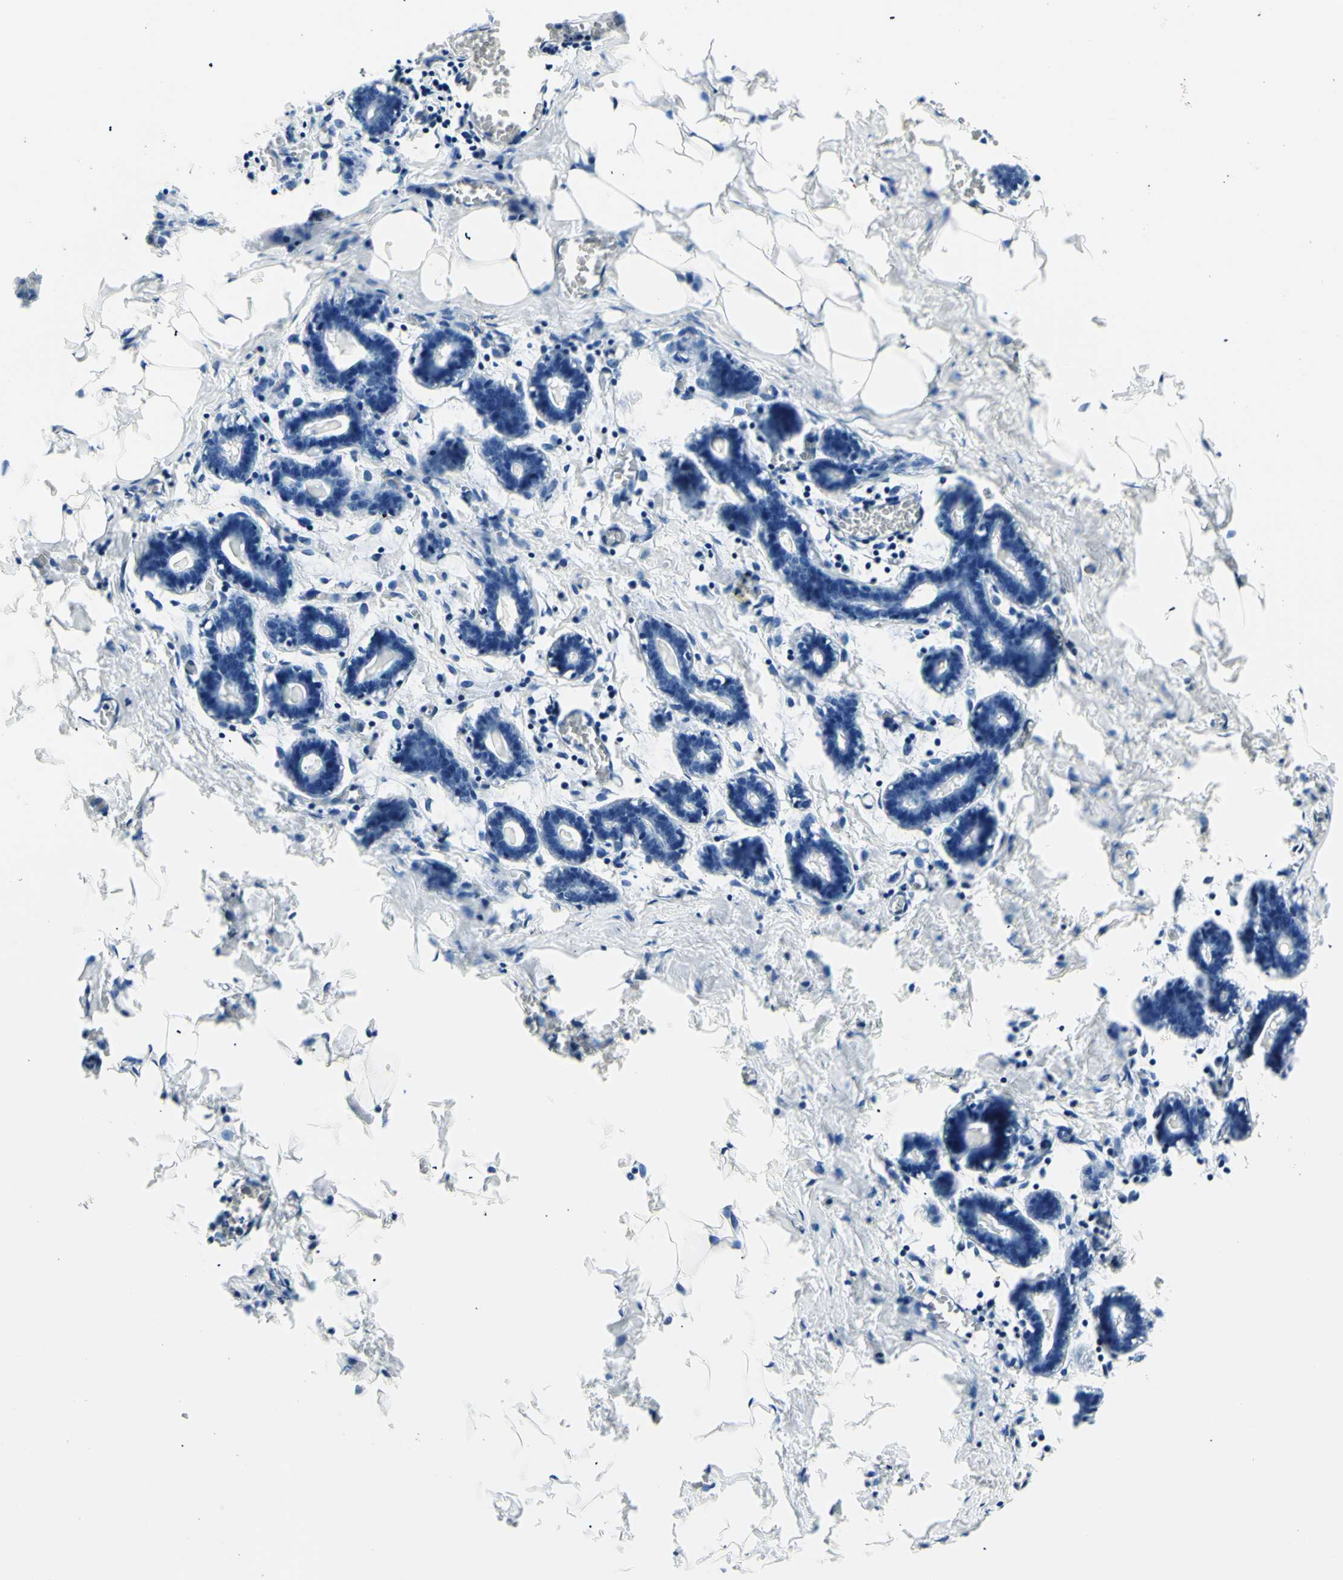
{"staining": {"intensity": "negative", "quantity": "none", "location": "none"}, "tissue": "breast", "cell_type": "Adipocytes", "image_type": "normal", "snomed": [{"axis": "morphology", "description": "Normal tissue, NOS"}, {"axis": "topography", "description": "Breast"}], "caption": "The image reveals no staining of adipocytes in benign breast. (Immunohistochemistry (ihc), brightfield microscopy, high magnification).", "gene": "HPCA", "patient": {"sex": "female", "age": 27}}